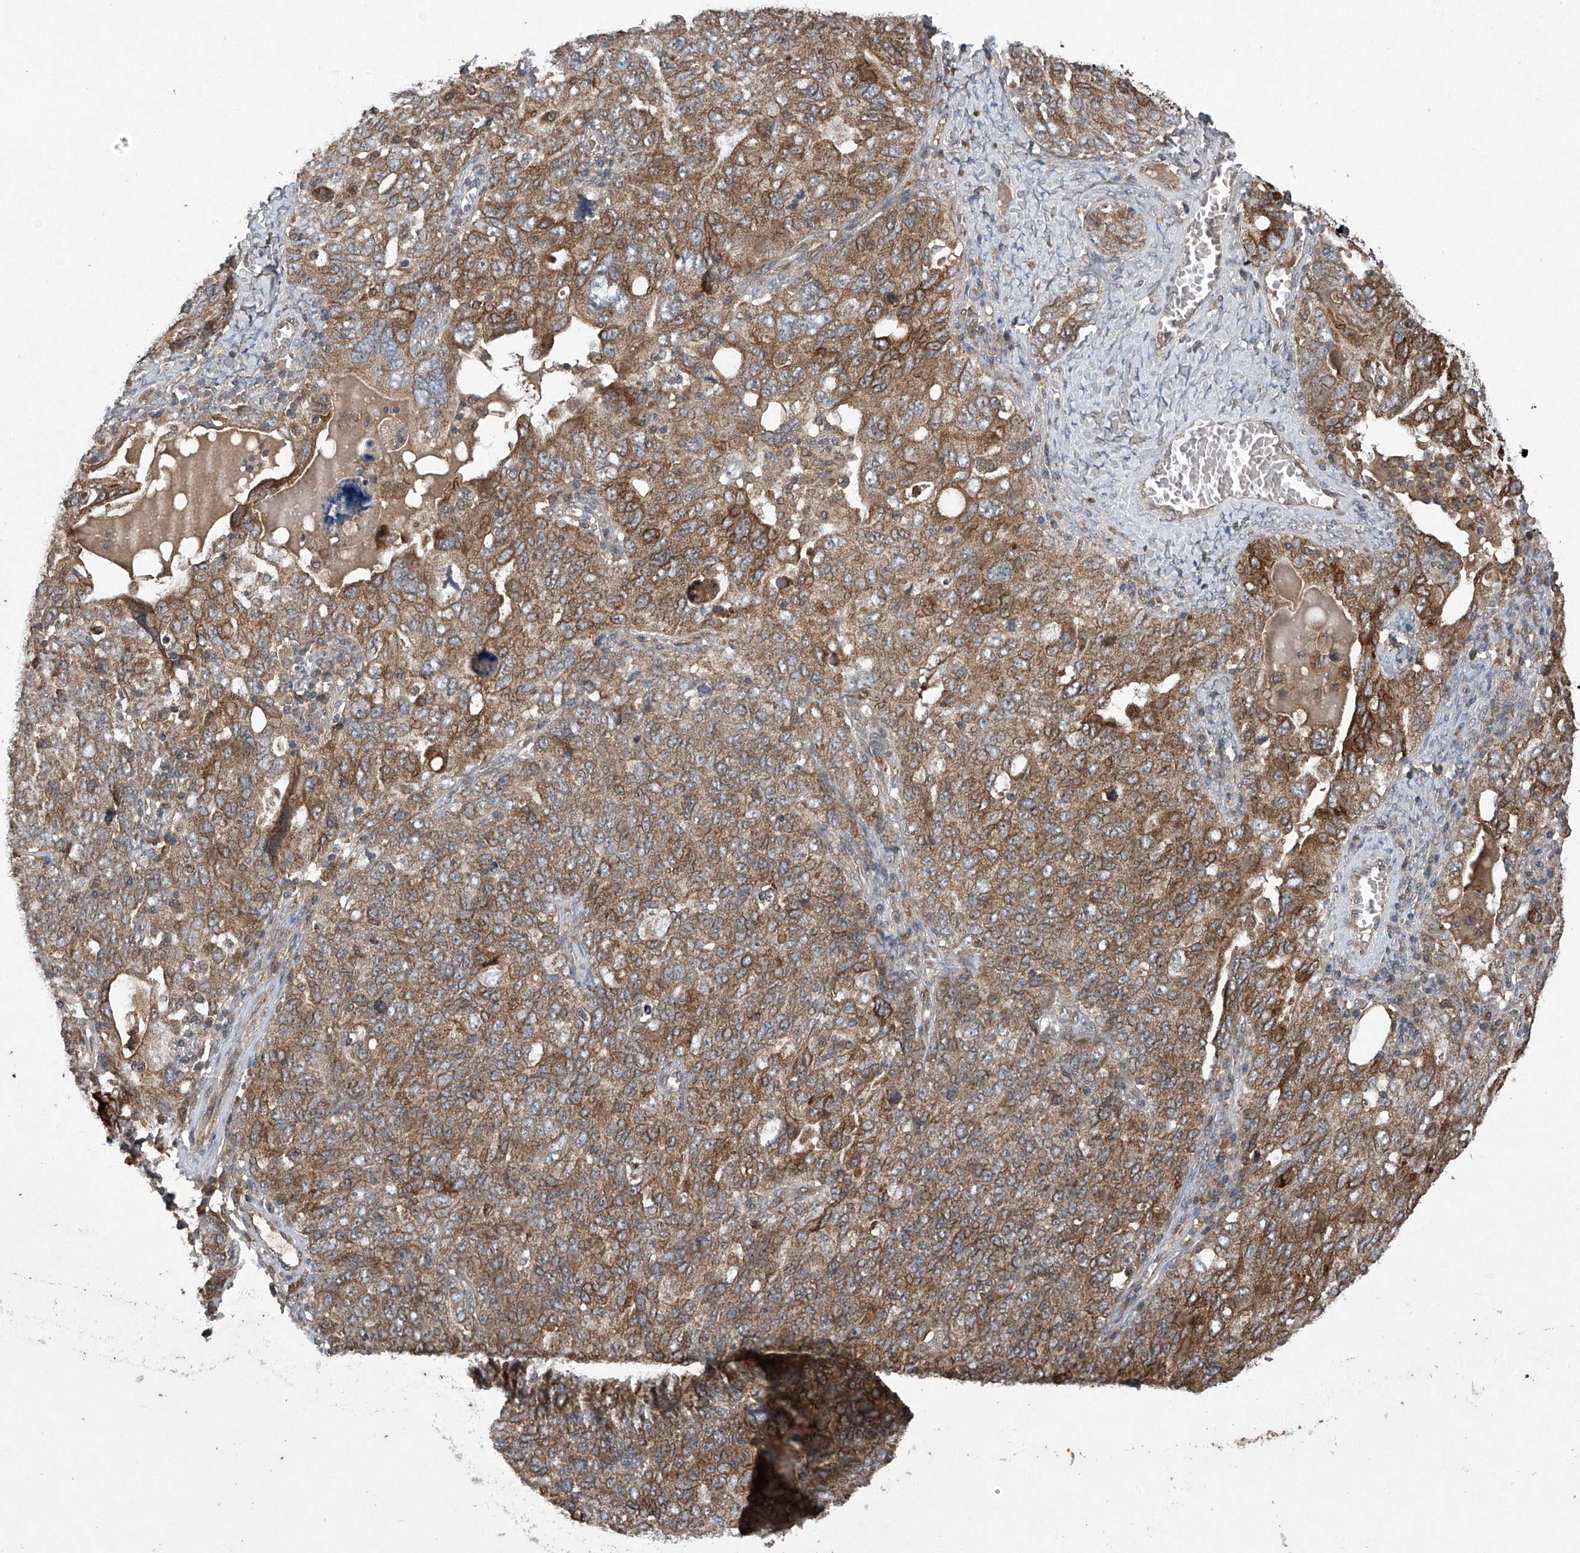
{"staining": {"intensity": "moderate", "quantity": ">75%", "location": "cytoplasmic/membranous"}, "tissue": "ovarian cancer", "cell_type": "Tumor cells", "image_type": "cancer", "snomed": [{"axis": "morphology", "description": "Carcinoma, endometroid"}, {"axis": "topography", "description": "Ovary"}], "caption": "This micrograph reveals immunohistochemistry (IHC) staining of ovarian cancer (endometroid carcinoma), with medium moderate cytoplasmic/membranous staining in approximately >75% of tumor cells.", "gene": "SUMF2", "patient": {"sex": "female", "age": 62}}